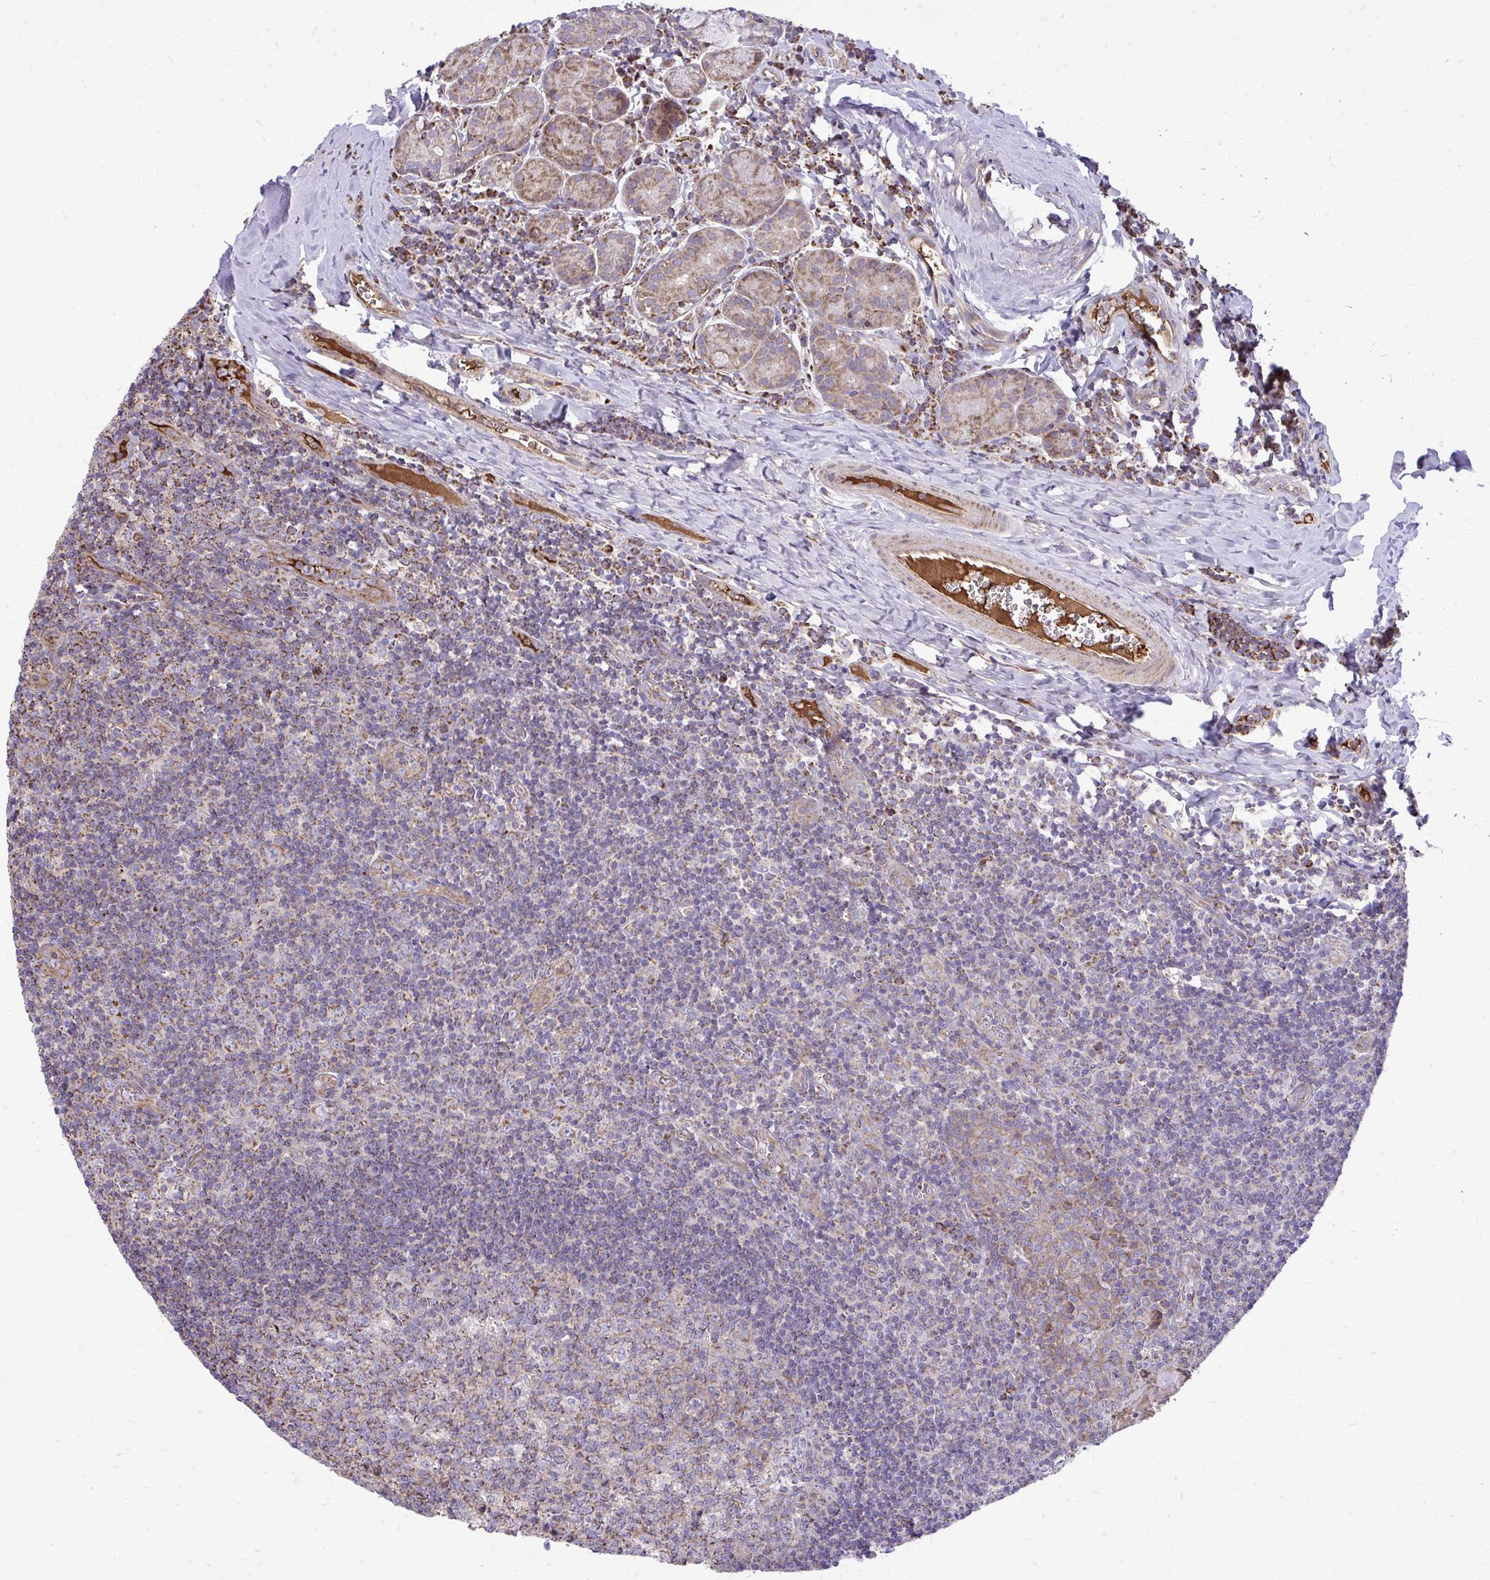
{"staining": {"intensity": "weak", "quantity": "25%-75%", "location": "cytoplasmic/membranous"}, "tissue": "tonsil", "cell_type": "Germinal center cells", "image_type": "normal", "snomed": [{"axis": "morphology", "description": "Normal tissue, NOS"}, {"axis": "morphology", "description": "Inflammation, NOS"}, {"axis": "topography", "description": "Tonsil"}], "caption": "Immunohistochemical staining of benign human tonsil exhibits low levels of weak cytoplasmic/membranous positivity in approximately 25%-75% of germinal center cells.", "gene": "ATP13A2", "patient": {"sex": "female", "age": 31}}